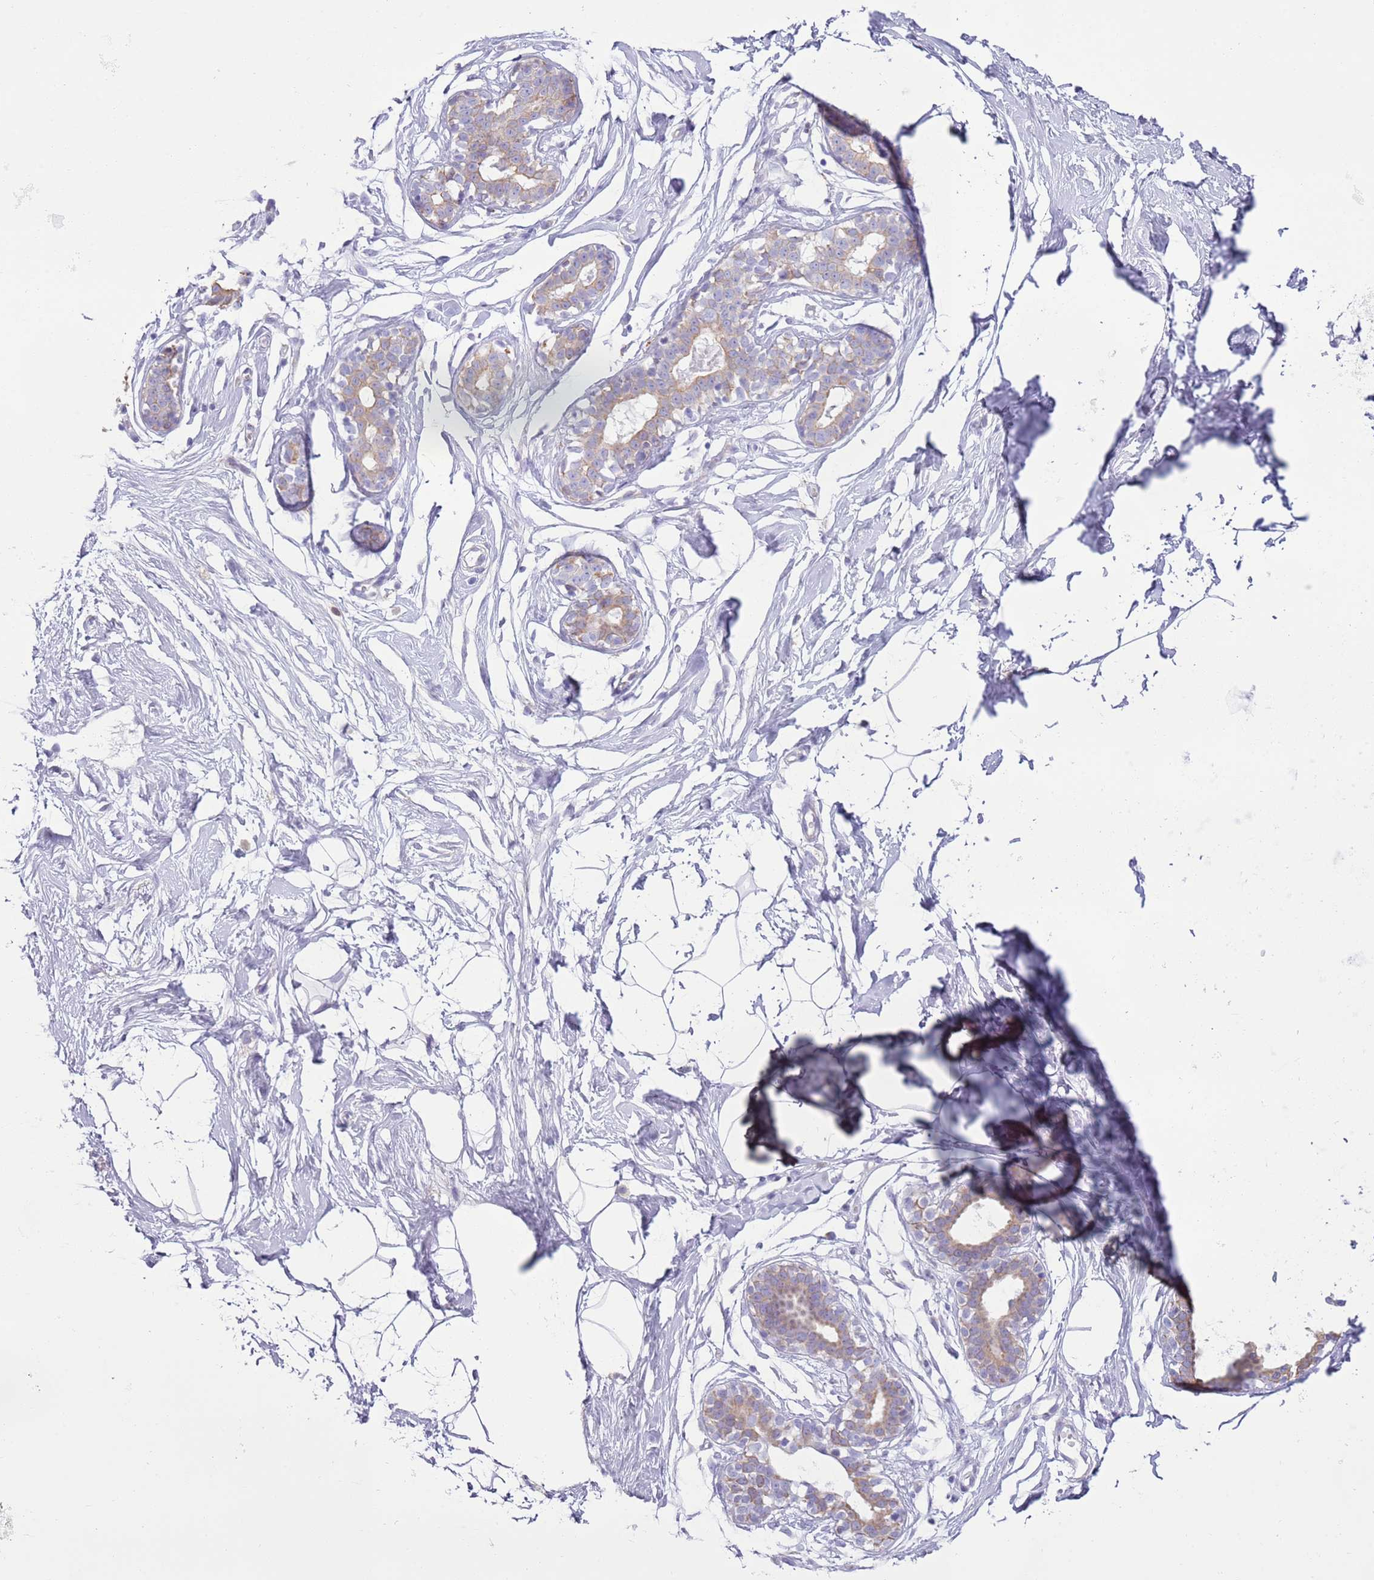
{"staining": {"intensity": "negative", "quantity": "none", "location": "none"}, "tissue": "breast", "cell_type": "Adipocytes", "image_type": "normal", "snomed": [{"axis": "morphology", "description": "Normal tissue, NOS"}, {"axis": "morphology", "description": "Adenoma, NOS"}, {"axis": "topography", "description": "Breast"}], "caption": "Adipocytes show no significant protein expression in normal breast. The staining is performed using DAB brown chromogen with nuclei counter-stained in using hematoxylin.", "gene": "OAF", "patient": {"sex": "female", "age": 23}}